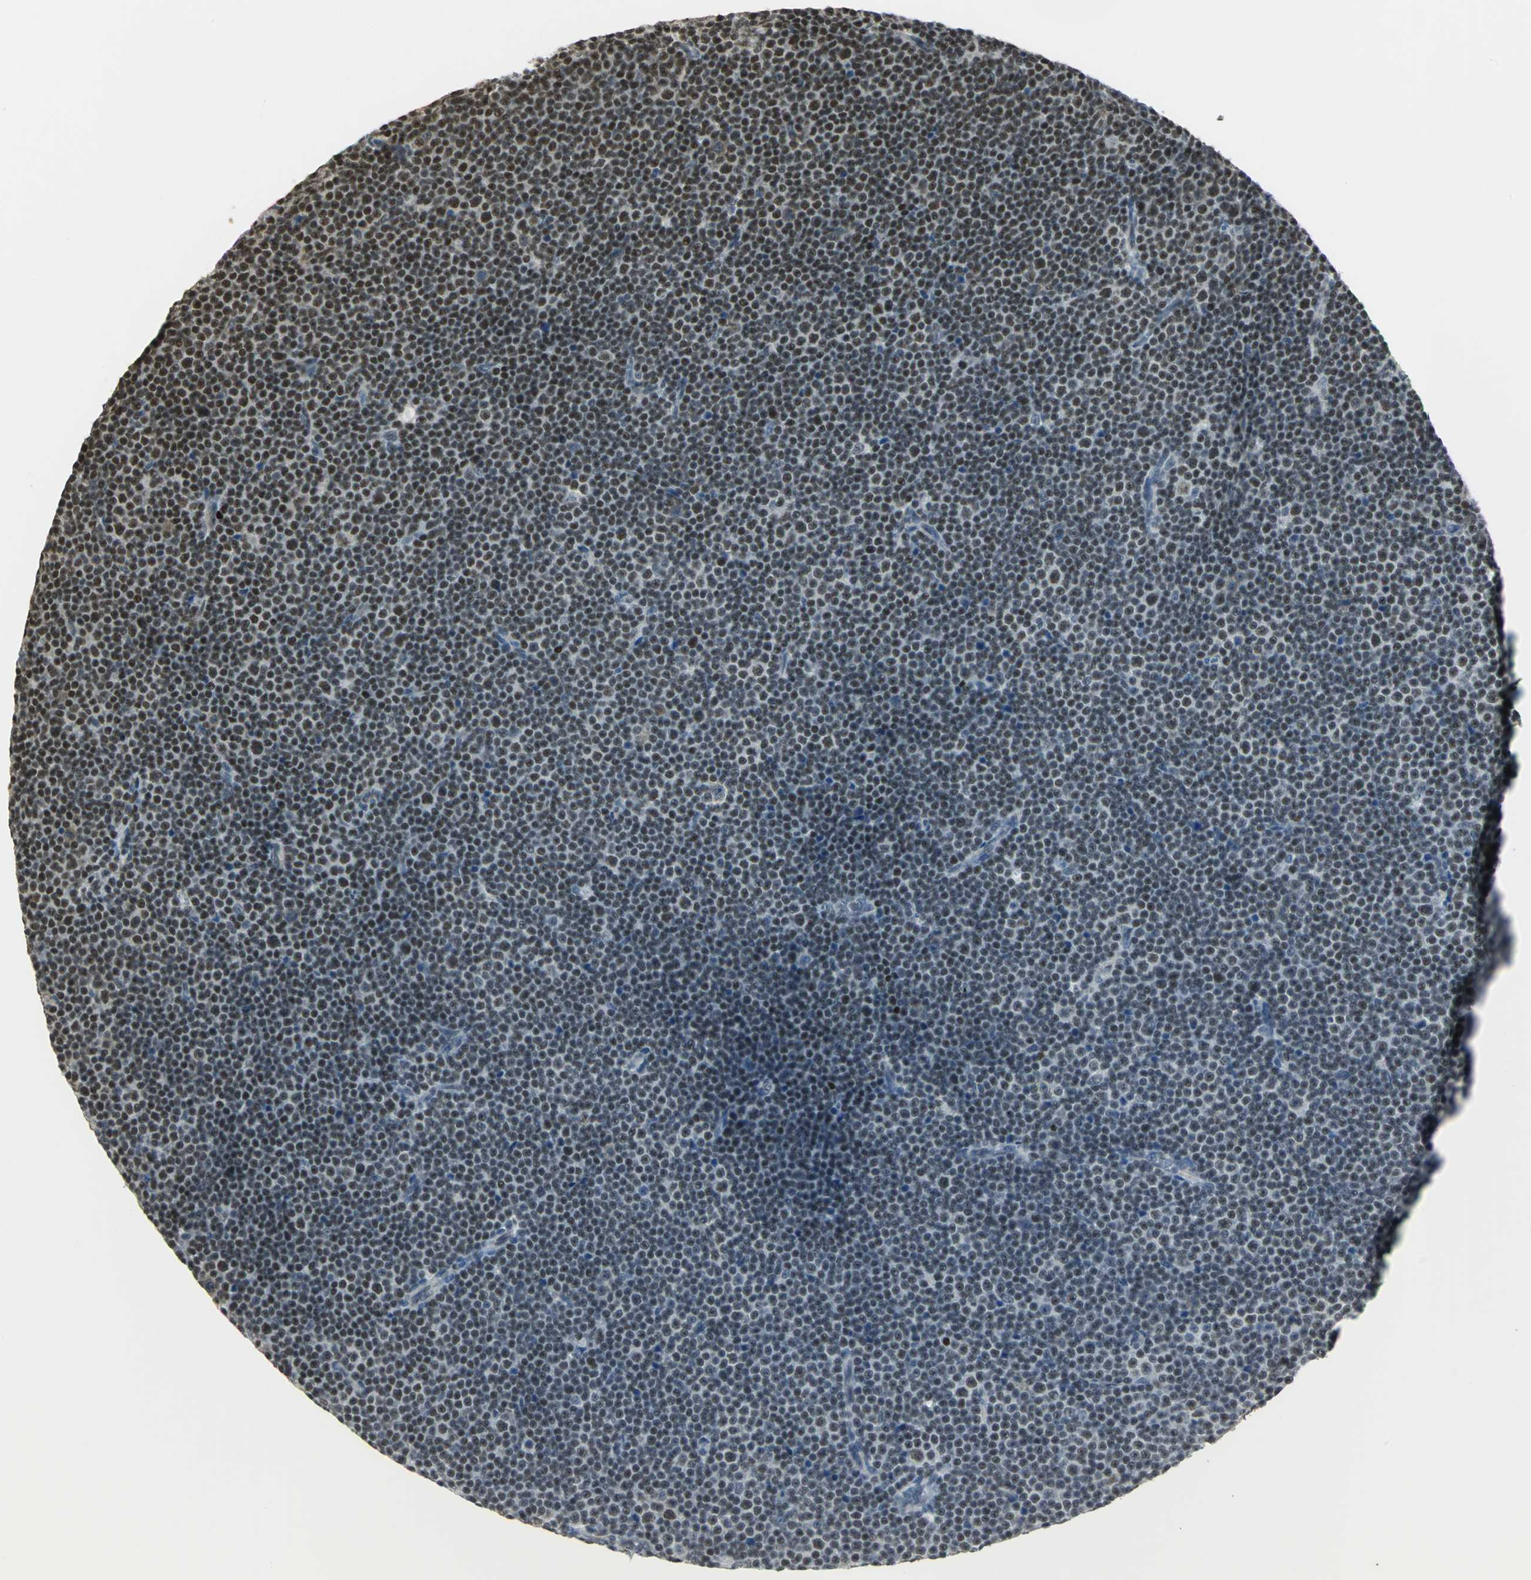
{"staining": {"intensity": "weak", "quantity": "25%-75%", "location": "nuclear"}, "tissue": "lymphoma", "cell_type": "Tumor cells", "image_type": "cancer", "snomed": [{"axis": "morphology", "description": "Malignant lymphoma, non-Hodgkin's type, Low grade"}, {"axis": "topography", "description": "Lymph node"}], "caption": "Lymphoma stained with a brown dye shows weak nuclear positive expression in about 25%-75% of tumor cells.", "gene": "ELF1", "patient": {"sex": "female", "age": 67}}